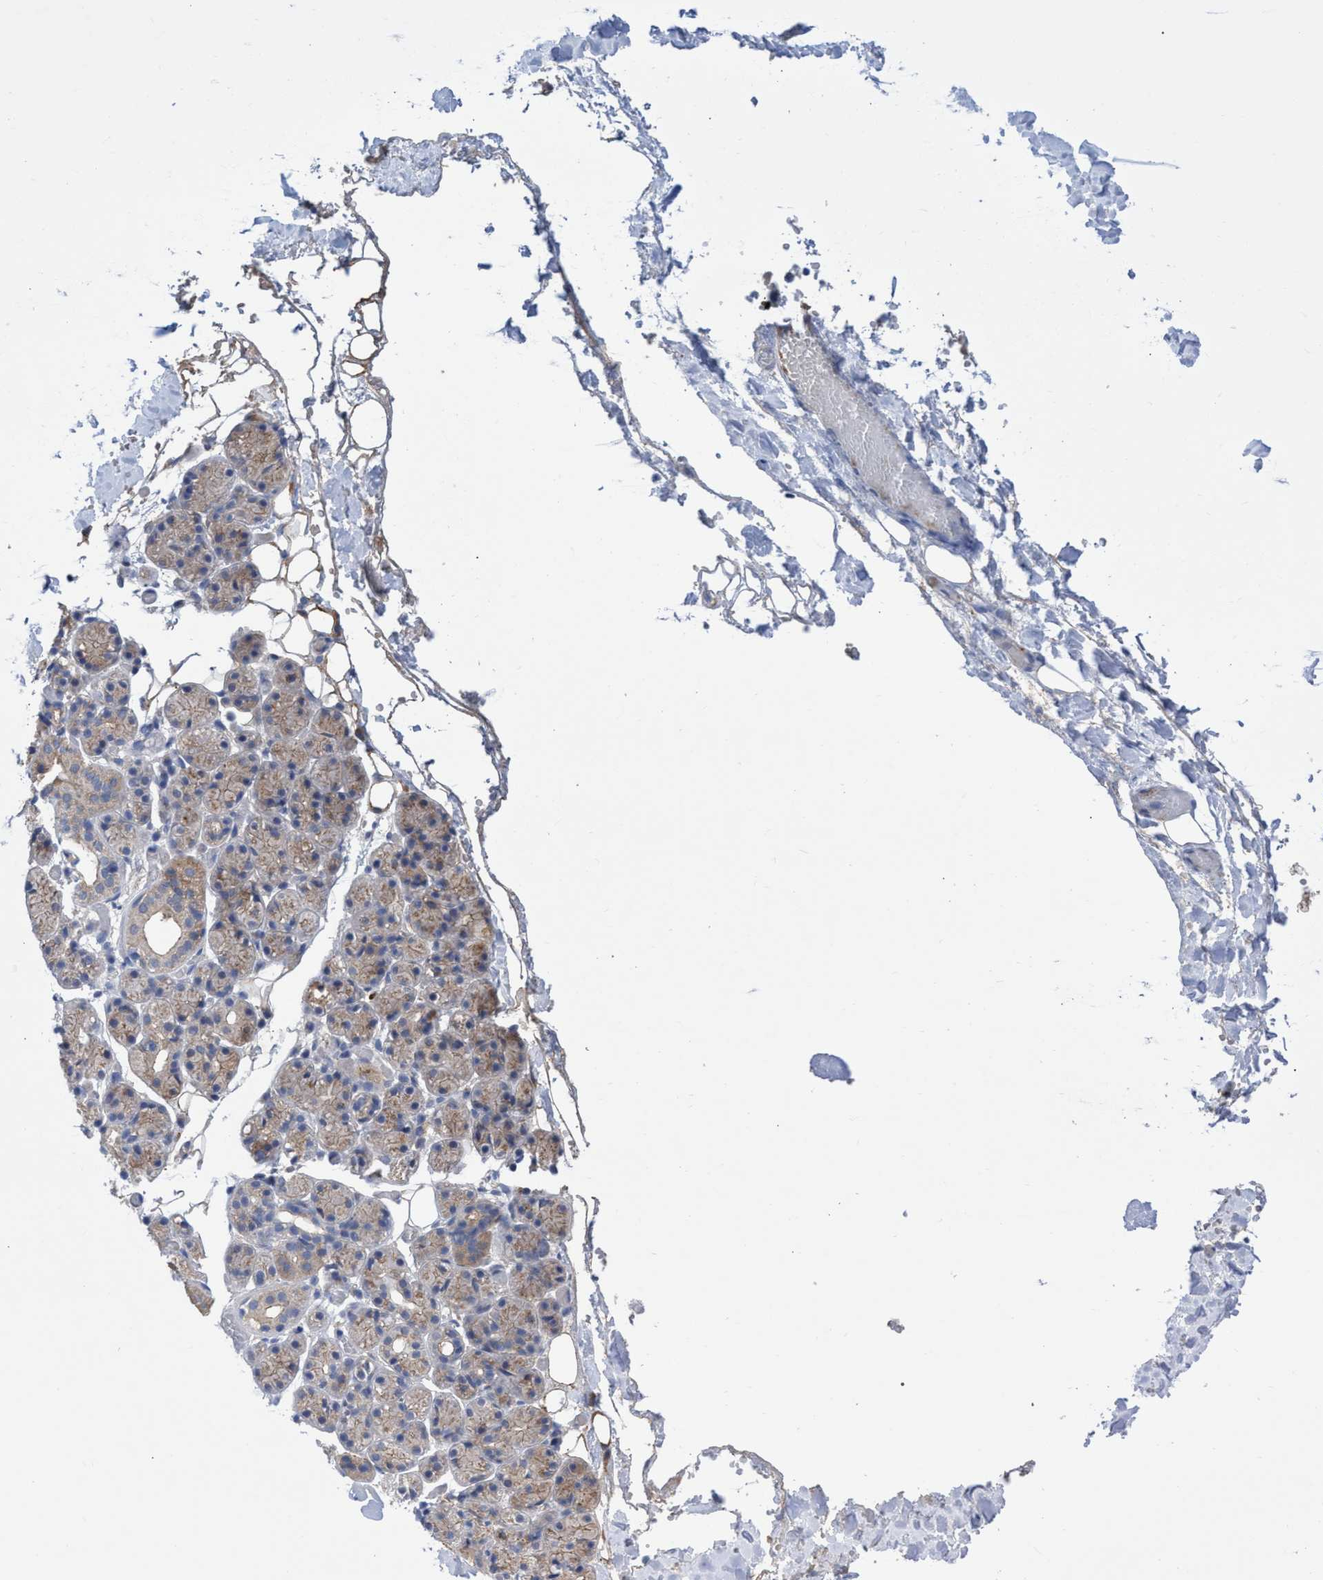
{"staining": {"intensity": "weak", "quantity": "<25%", "location": "cytoplasmic/membranous"}, "tissue": "salivary gland", "cell_type": "Glandular cells", "image_type": "normal", "snomed": [{"axis": "morphology", "description": "Normal tissue, NOS"}, {"axis": "topography", "description": "Salivary gland"}], "caption": "Immunohistochemical staining of benign human salivary gland reveals no significant staining in glandular cells.", "gene": "SVEP1", "patient": {"sex": "male", "age": 63}}